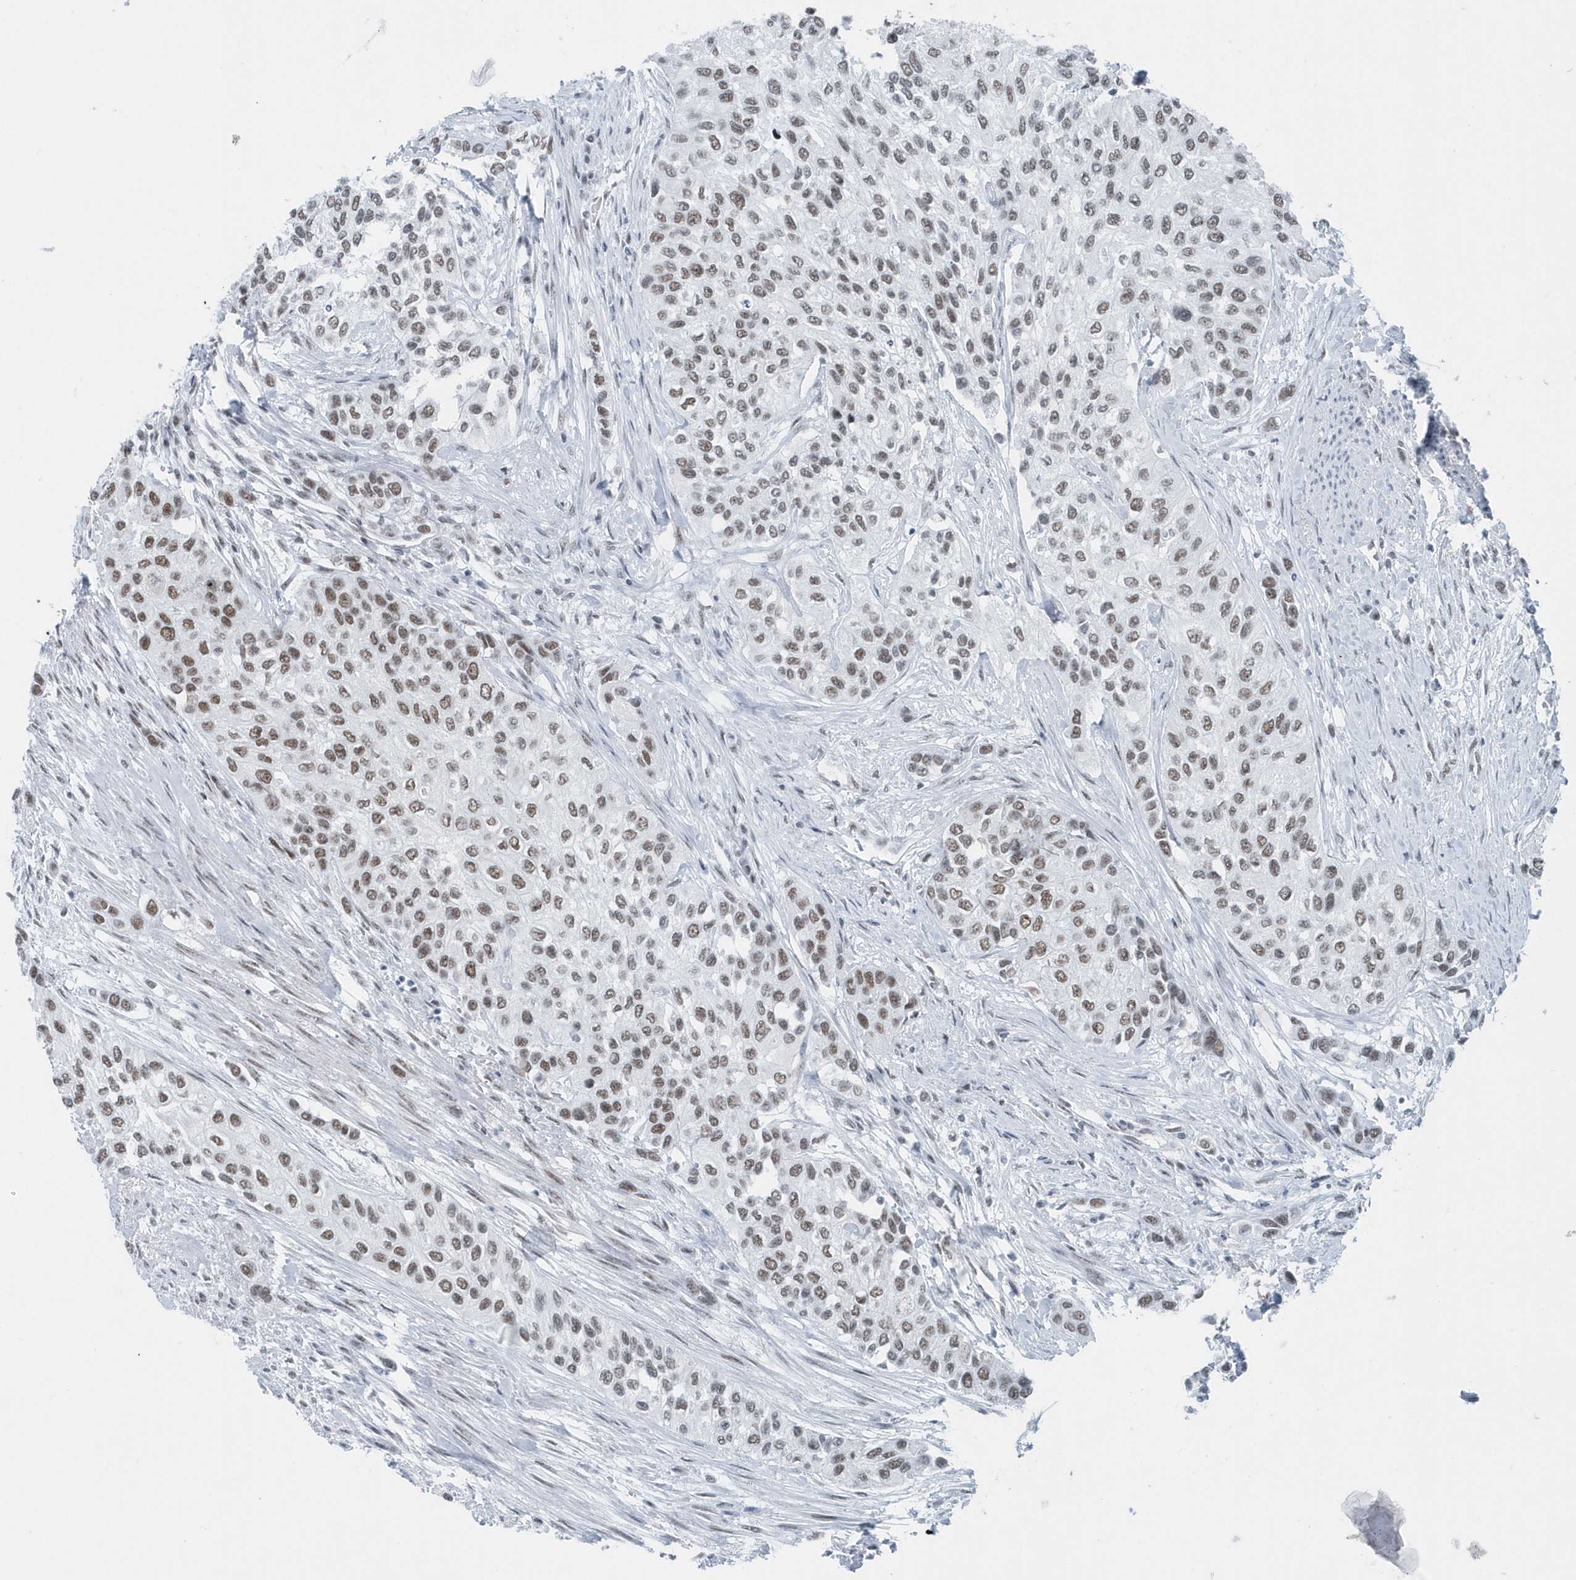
{"staining": {"intensity": "moderate", "quantity": "25%-75%", "location": "nuclear"}, "tissue": "urothelial cancer", "cell_type": "Tumor cells", "image_type": "cancer", "snomed": [{"axis": "morphology", "description": "Normal tissue, NOS"}, {"axis": "morphology", "description": "Urothelial carcinoma, High grade"}, {"axis": "topography", "description": "Vascular tissue"}, {"axis": "topography", "description": "Urinary bladder"}], "caption": "This image demonstrates immunohistochemistry (IHC) staining of human urothelial cancer, with medium moderate nuclear staining in about 25%-75% of tumor cells.", "gene": "FIP1L1", "patient": {"sex": "female", "age": 56}}